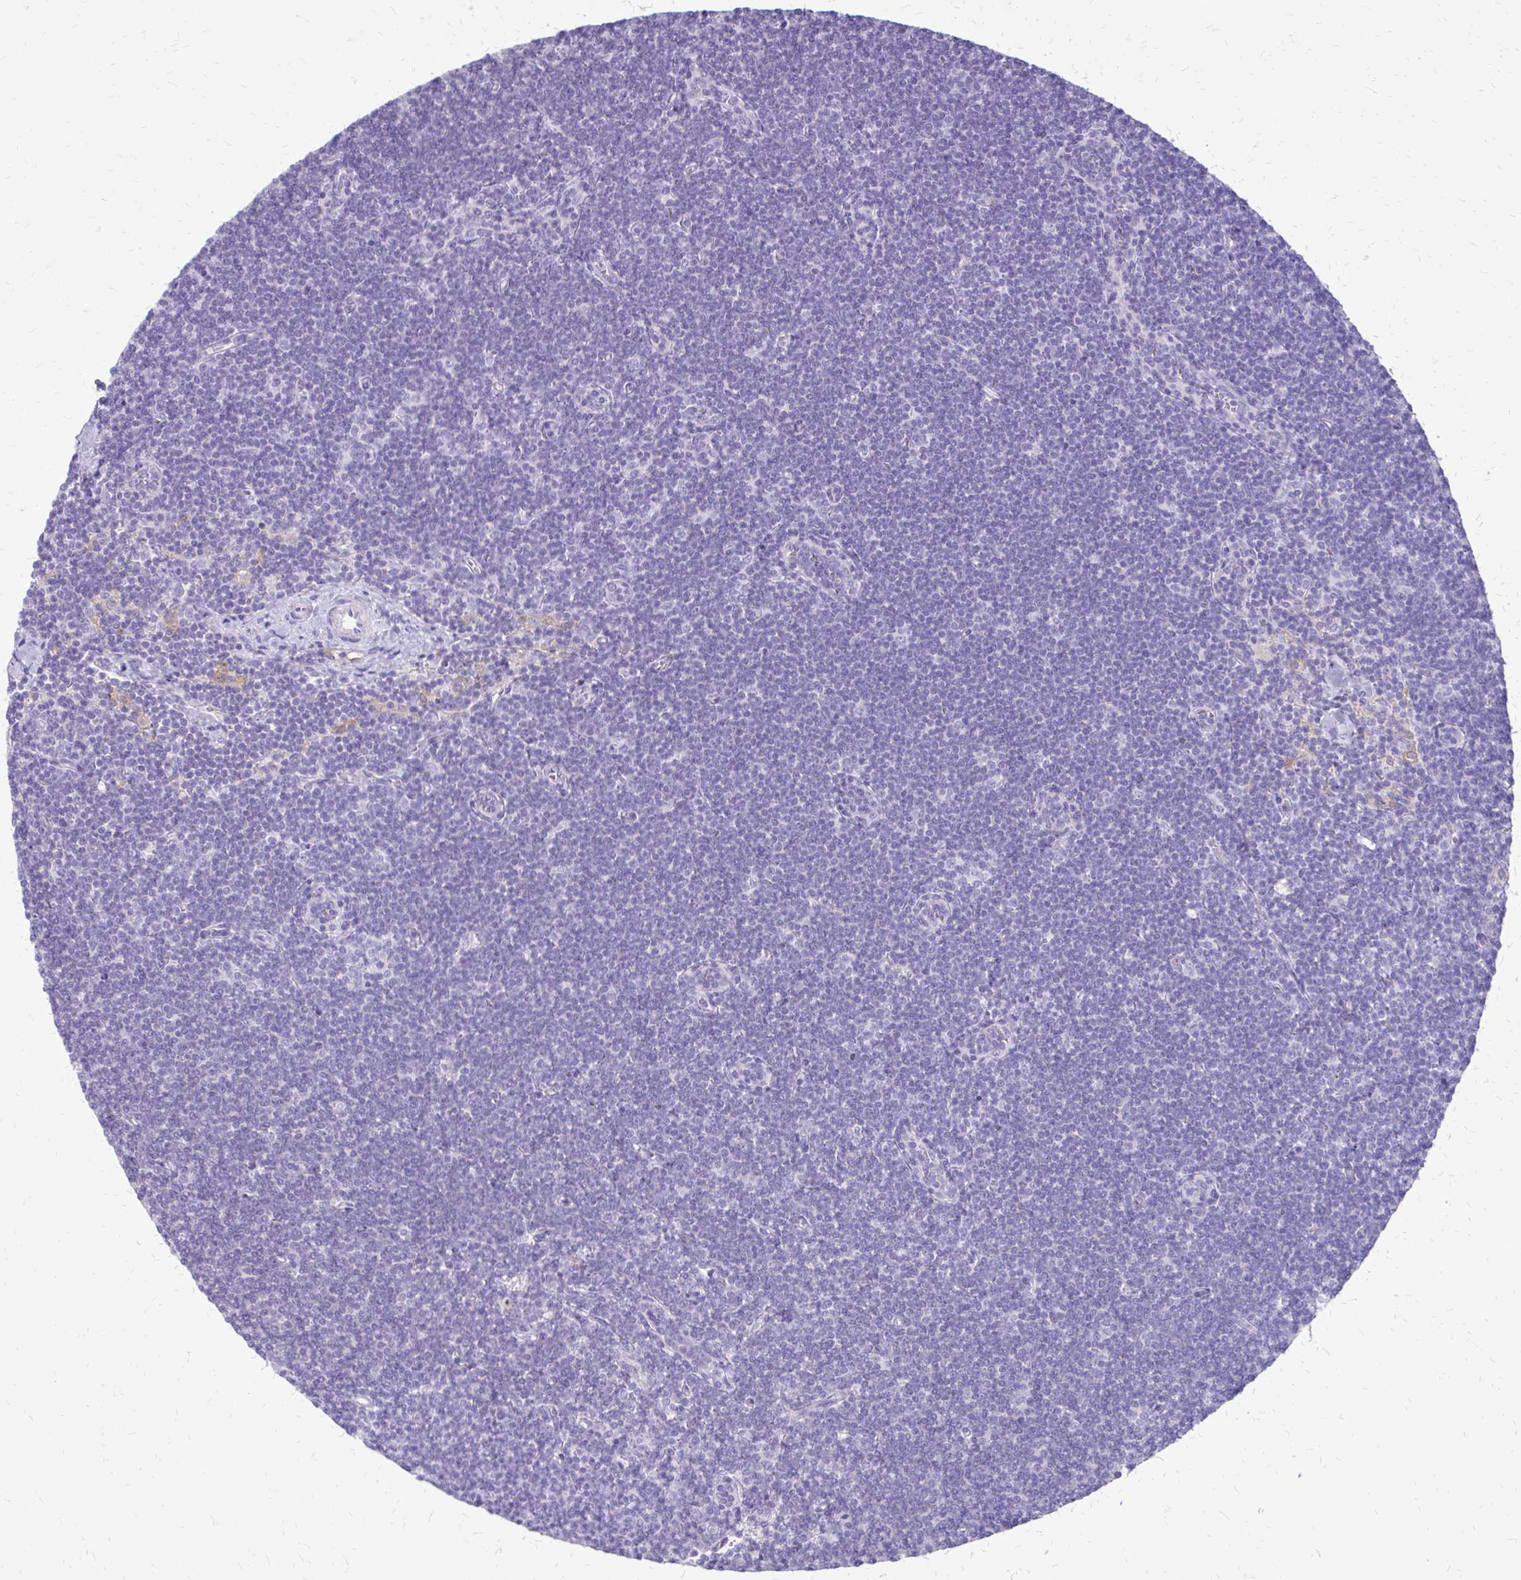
{"staining": {"intensity": "negative", "quantity": "none", "location": "none"}, "tissue": "lymphoma", "cell_type": "Tumor cells", "image_type": "cancer", "snomed": [{"axis": "morphology", "description": "Malignant lymphoma, non-Hodgkin's type, Low grade"}, {"axis": "topography", "description": "Lymph node"}], "caption": "The immunohistochemistry photomicrograph has no significant expression in tumor cells of lymphoma tissue. (Brightfield microscopy of DAB immunohistochemistry at high magnification).", "gene": "SIGLEC11", "patient": {"sex": "female", "age": 73}}